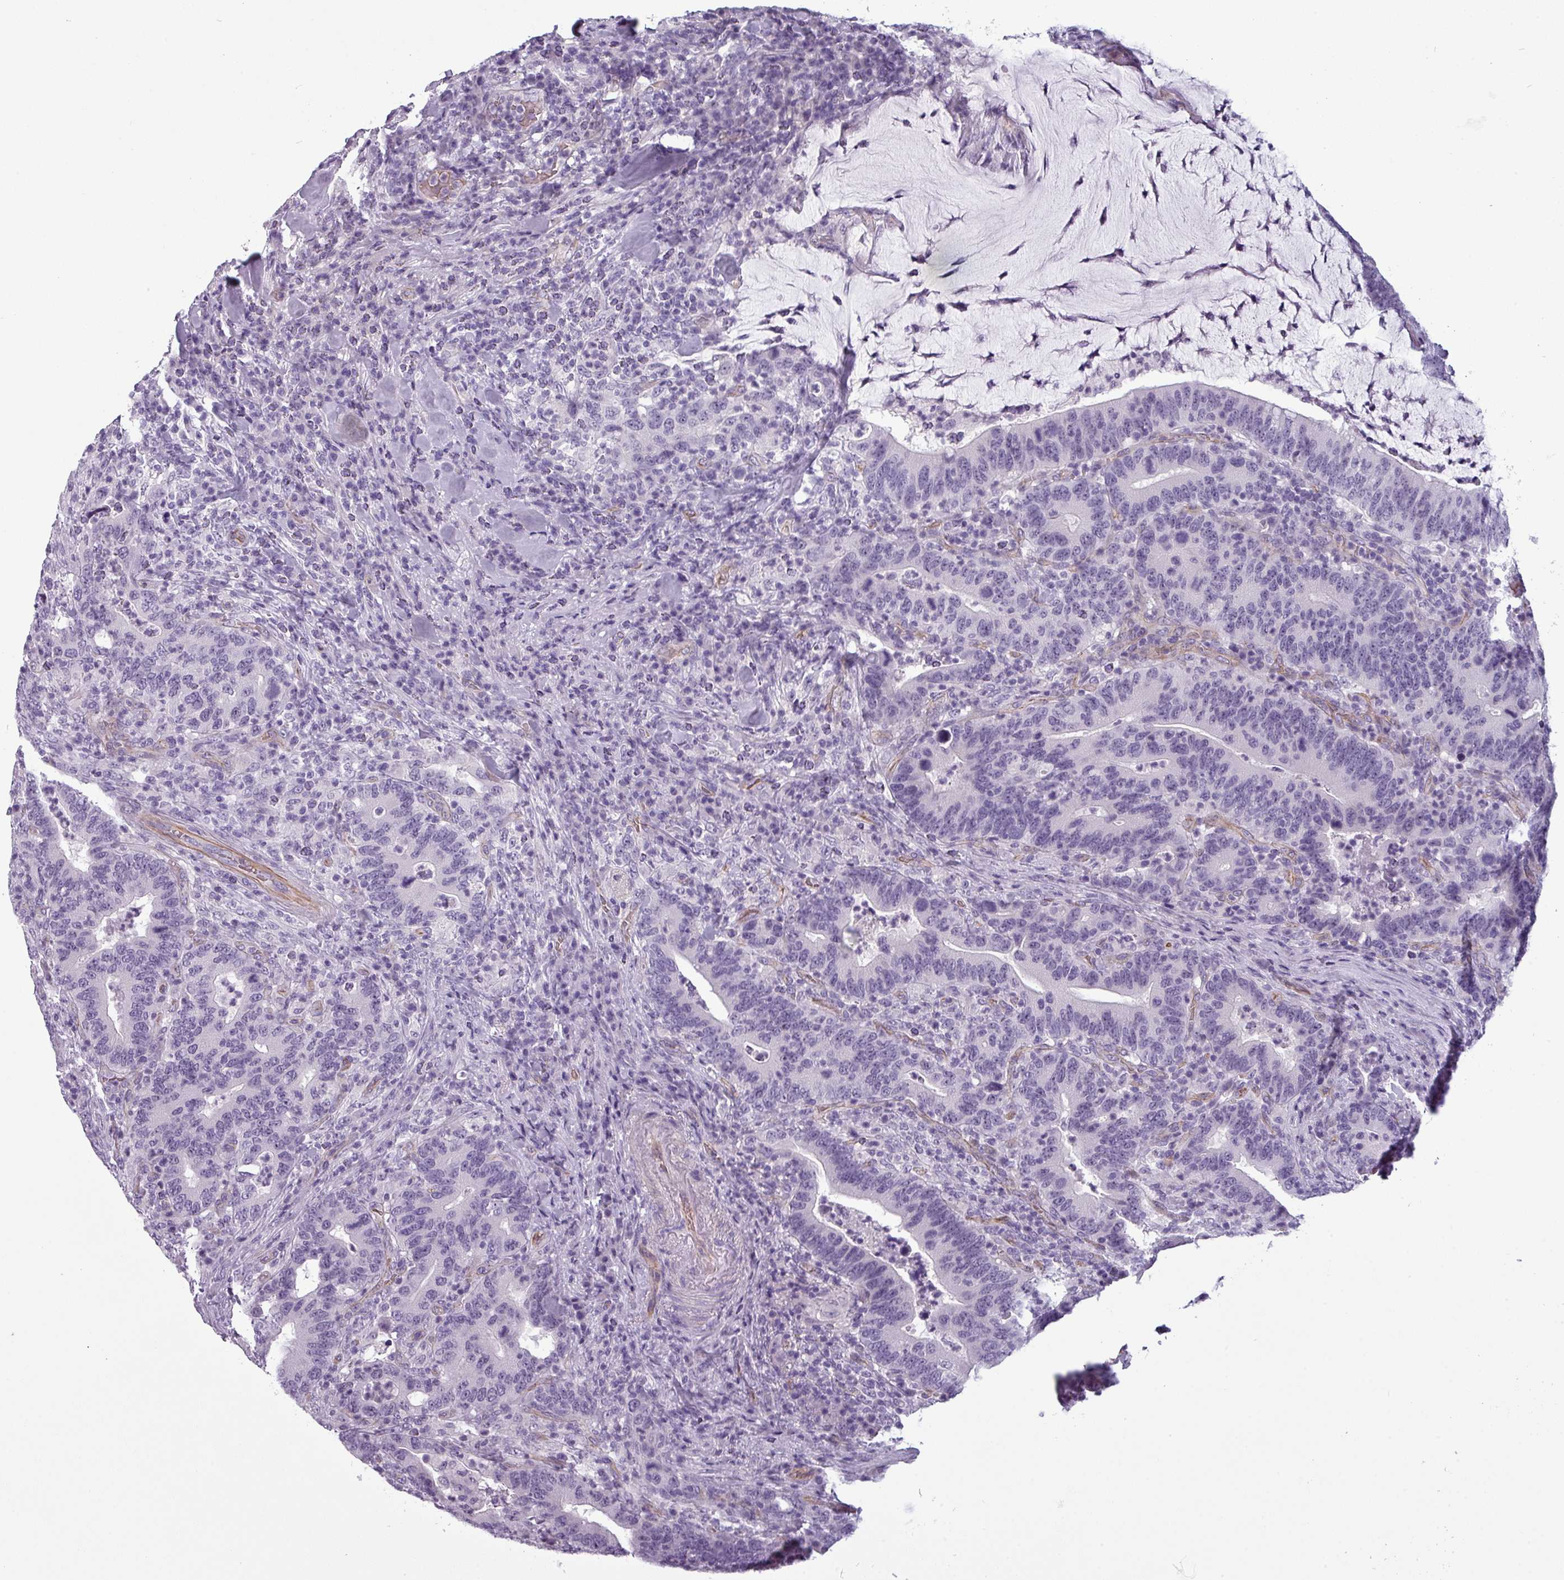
{"staining": {"intensity": "negative", "quantity": "none", "location": "none"}, "tissue": "colorectal cancer", "cell_type": "Tumor cells", "image_type": "cancer", "snomed": [{"axis": "morphology", "description": "Adenocarcinoma, NOS"}, {"axis": "topography", "description": "Colon"}], "caption": "The image displays no staining of tumor cells in adenocarcinoma (colorectal). (Stains: DAB (3,3'-diaminobenzidine) immunohistochemistry (IHC) with hematoxylin counter stain, Microscopy: brightfield microscopy at high magnification).", "gene": "AREL1", "patient": {"sex": "female", "age": 66}}